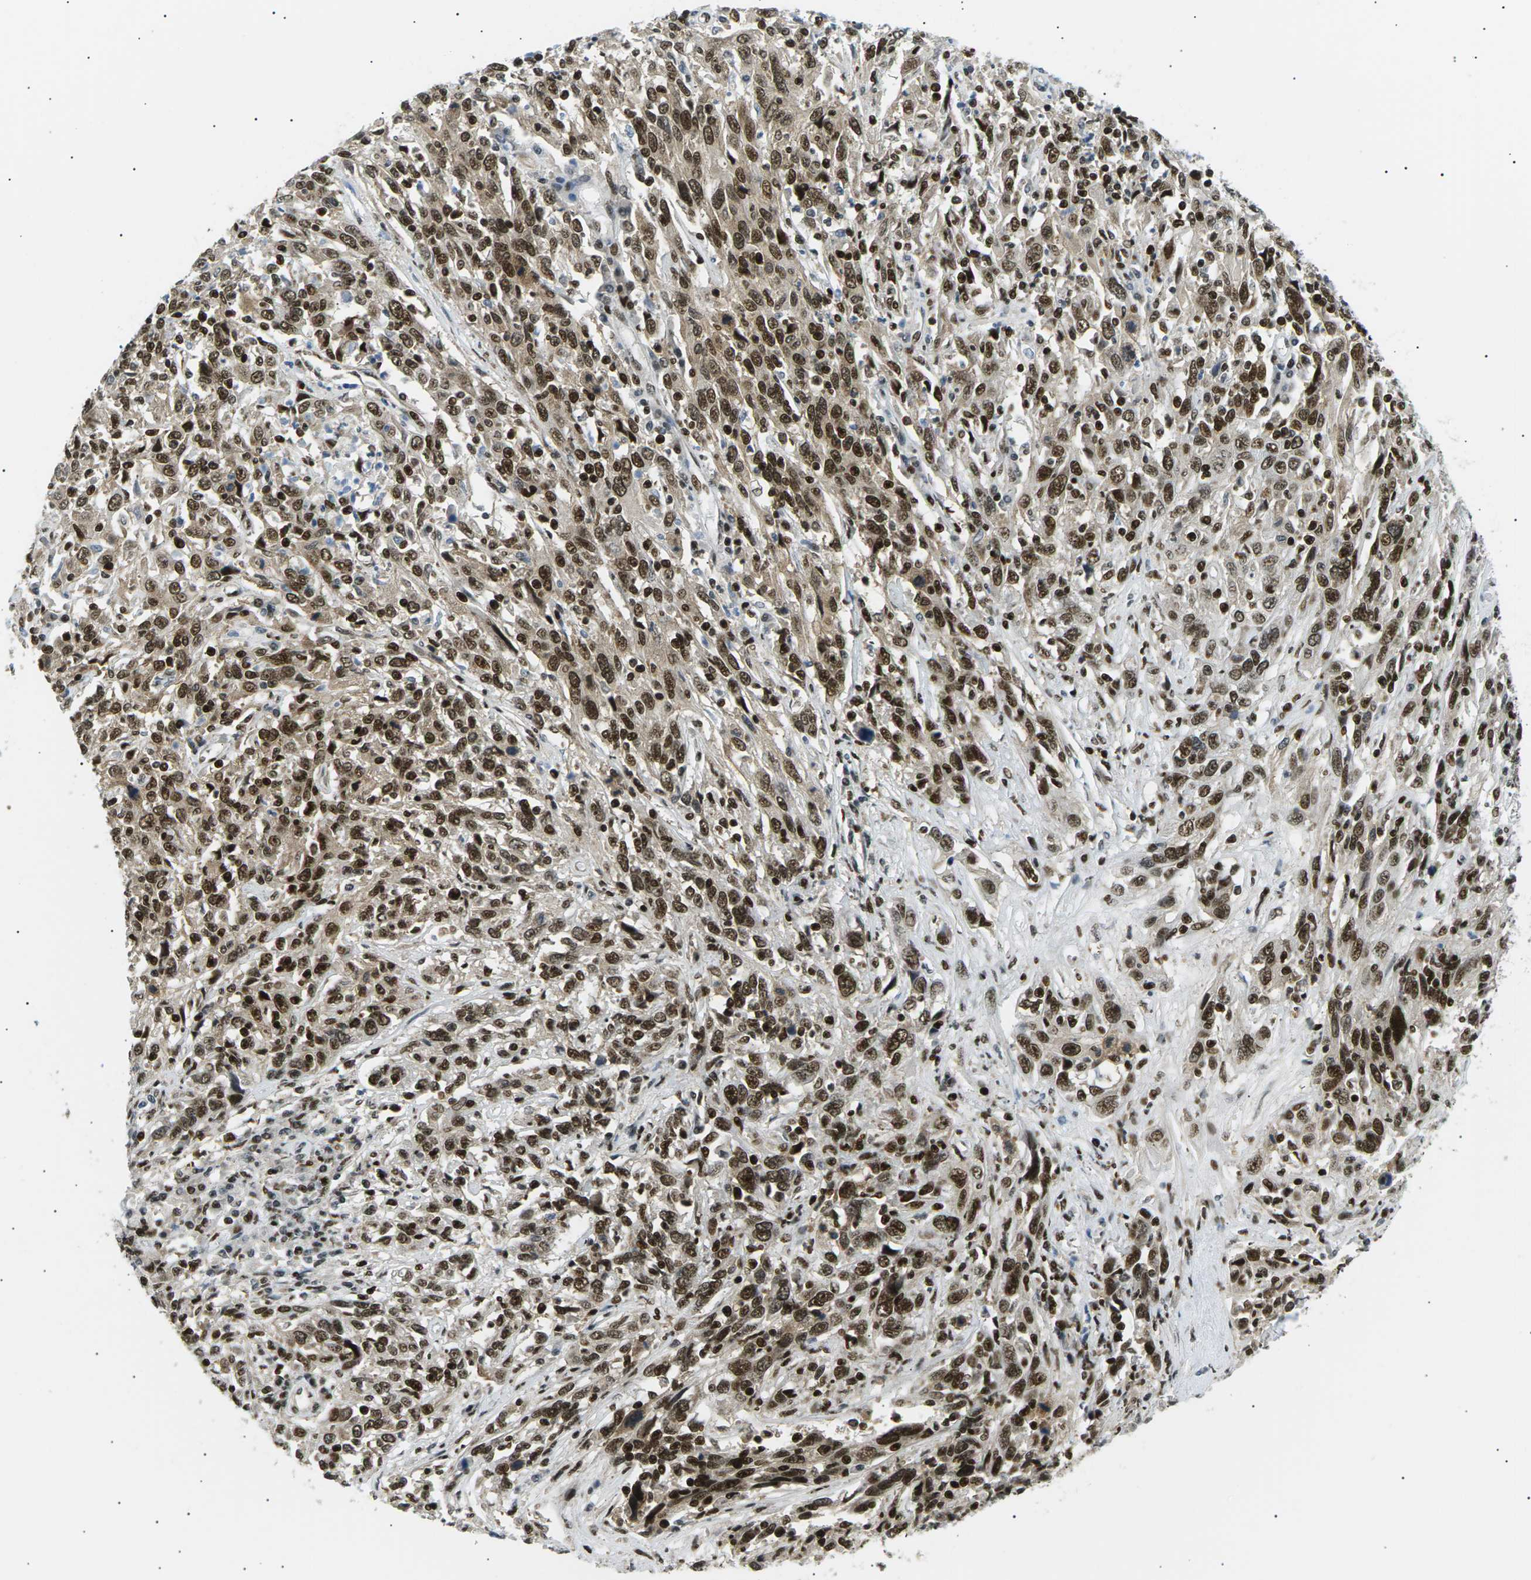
{"staining": {"intensity": "strong", "quantity": ">75%", "location": "cytoplasmic/membranous,nuclear"}, "tissue": "cervical cancer", "cell_type": "Tumor cells", "image_type": "cancer", "snomed": [{"axis": "morphology", "description": "Squamous cell carcinoma, NOS"}, {"axis": "topography", "description": "Cervix"}], "caption": "Cervical cancer stained with immunohistochemistry demonstrates strong cytoplasmic/membranous and nuclear expression in approximately >75% of tumor cells.", "gene": "RPA2", "patient": {"sex": "female", "age": 46}}